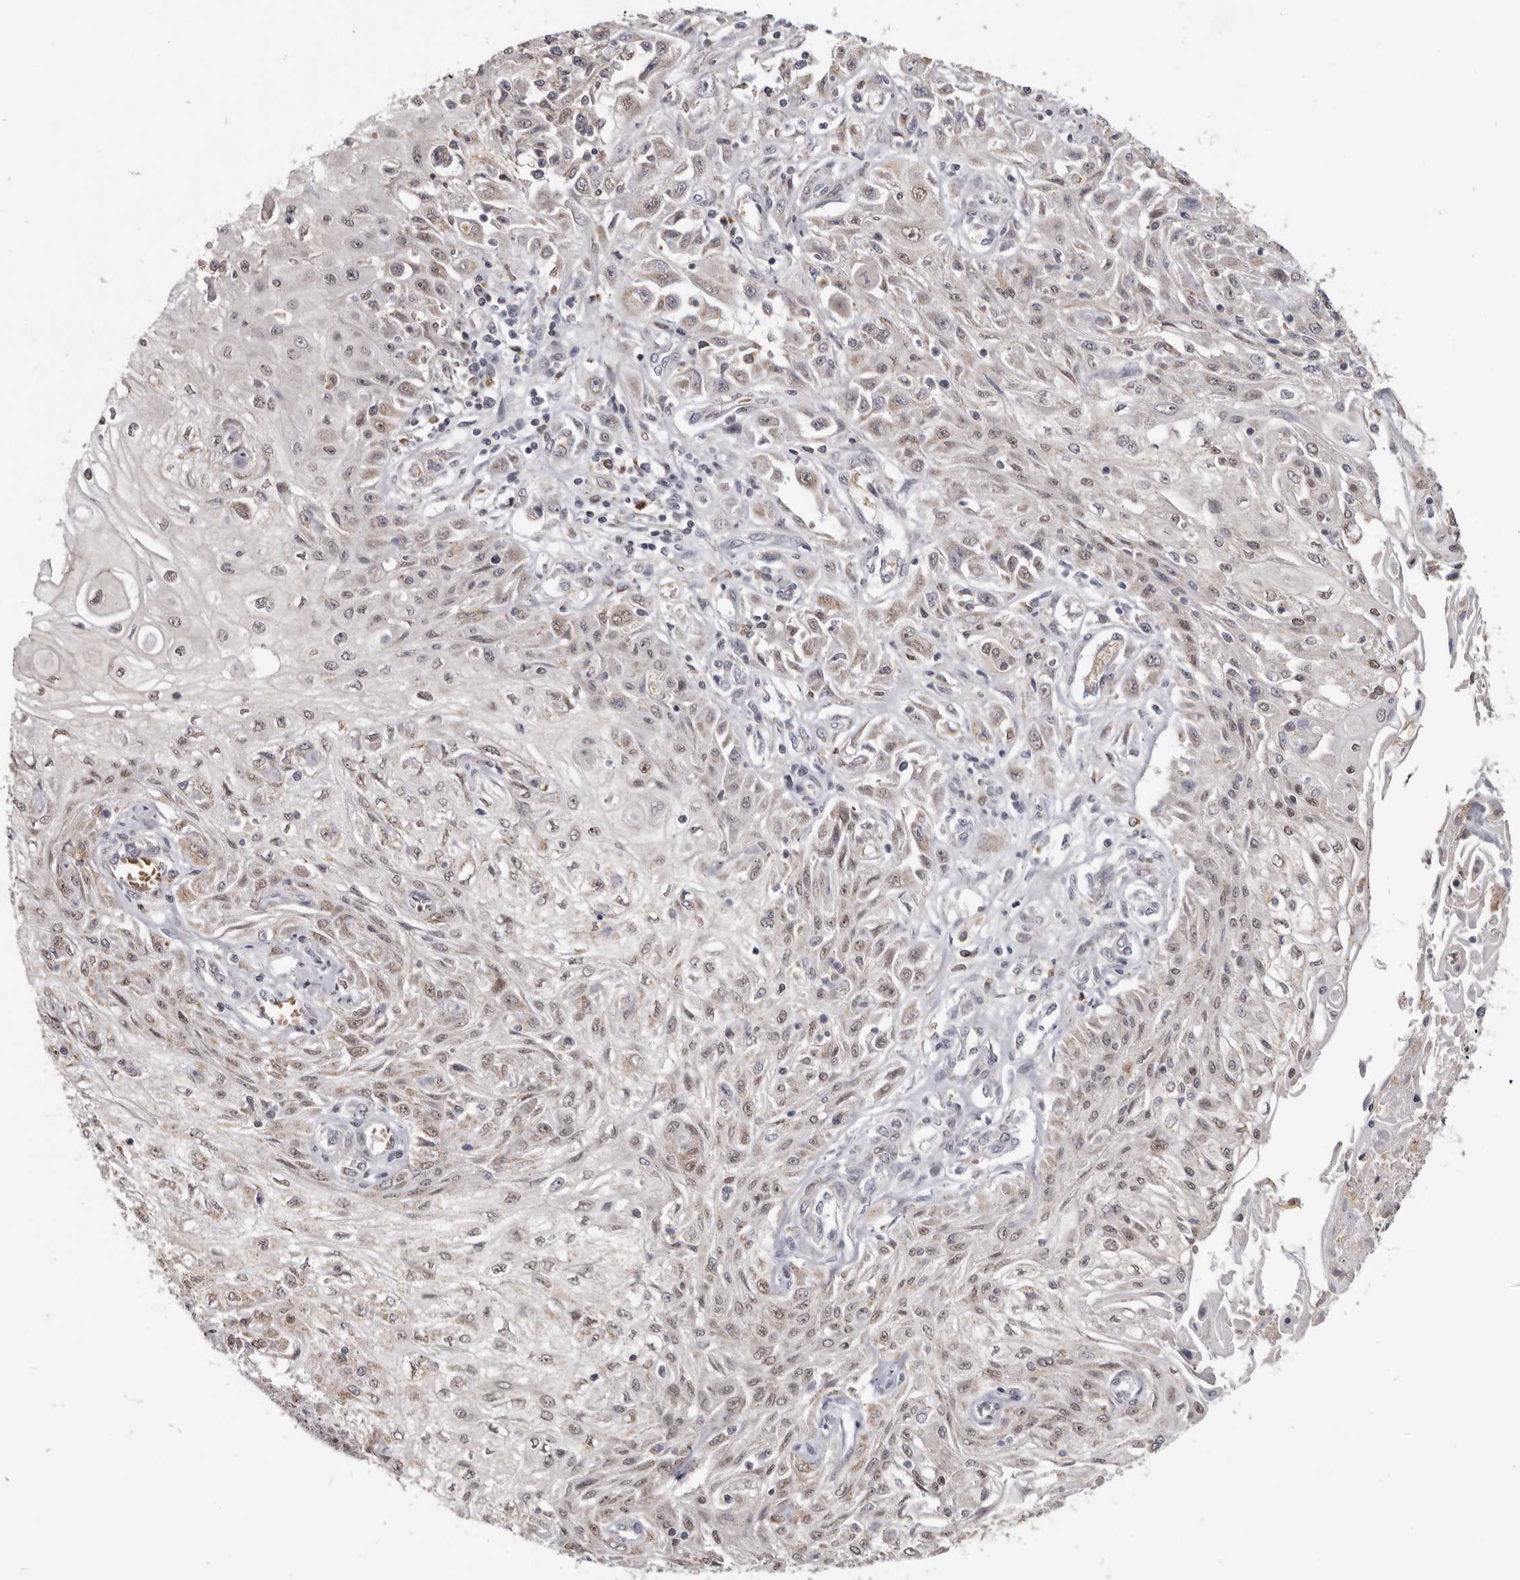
{"staining": {"intensity": "weak", "quantity": "25%-75%", "location": "nuclear"}, "tissue": "skin cancer", "cell_type": "Tumor cells", "image_type": "cancer", "snomed": [{"axis": "morphology", "description": "Squamous cell carcinoma, NOS"}, {"axis": "morphology", "description": "Squamous cell carcinoma, metastatic, NOS"}, {"axis": "topography", "description": "Skin"}, {"axis": "topography", "description": "Lymph node"}], "caption": "Immunohistochemical staining of skin squamous cell carcinoma shows low levels of weak nuclear protein positivity in approximately 25%-75% of tumor cells.", "gene": "CGN", "patient": {"sex": "male", "age": 75}}